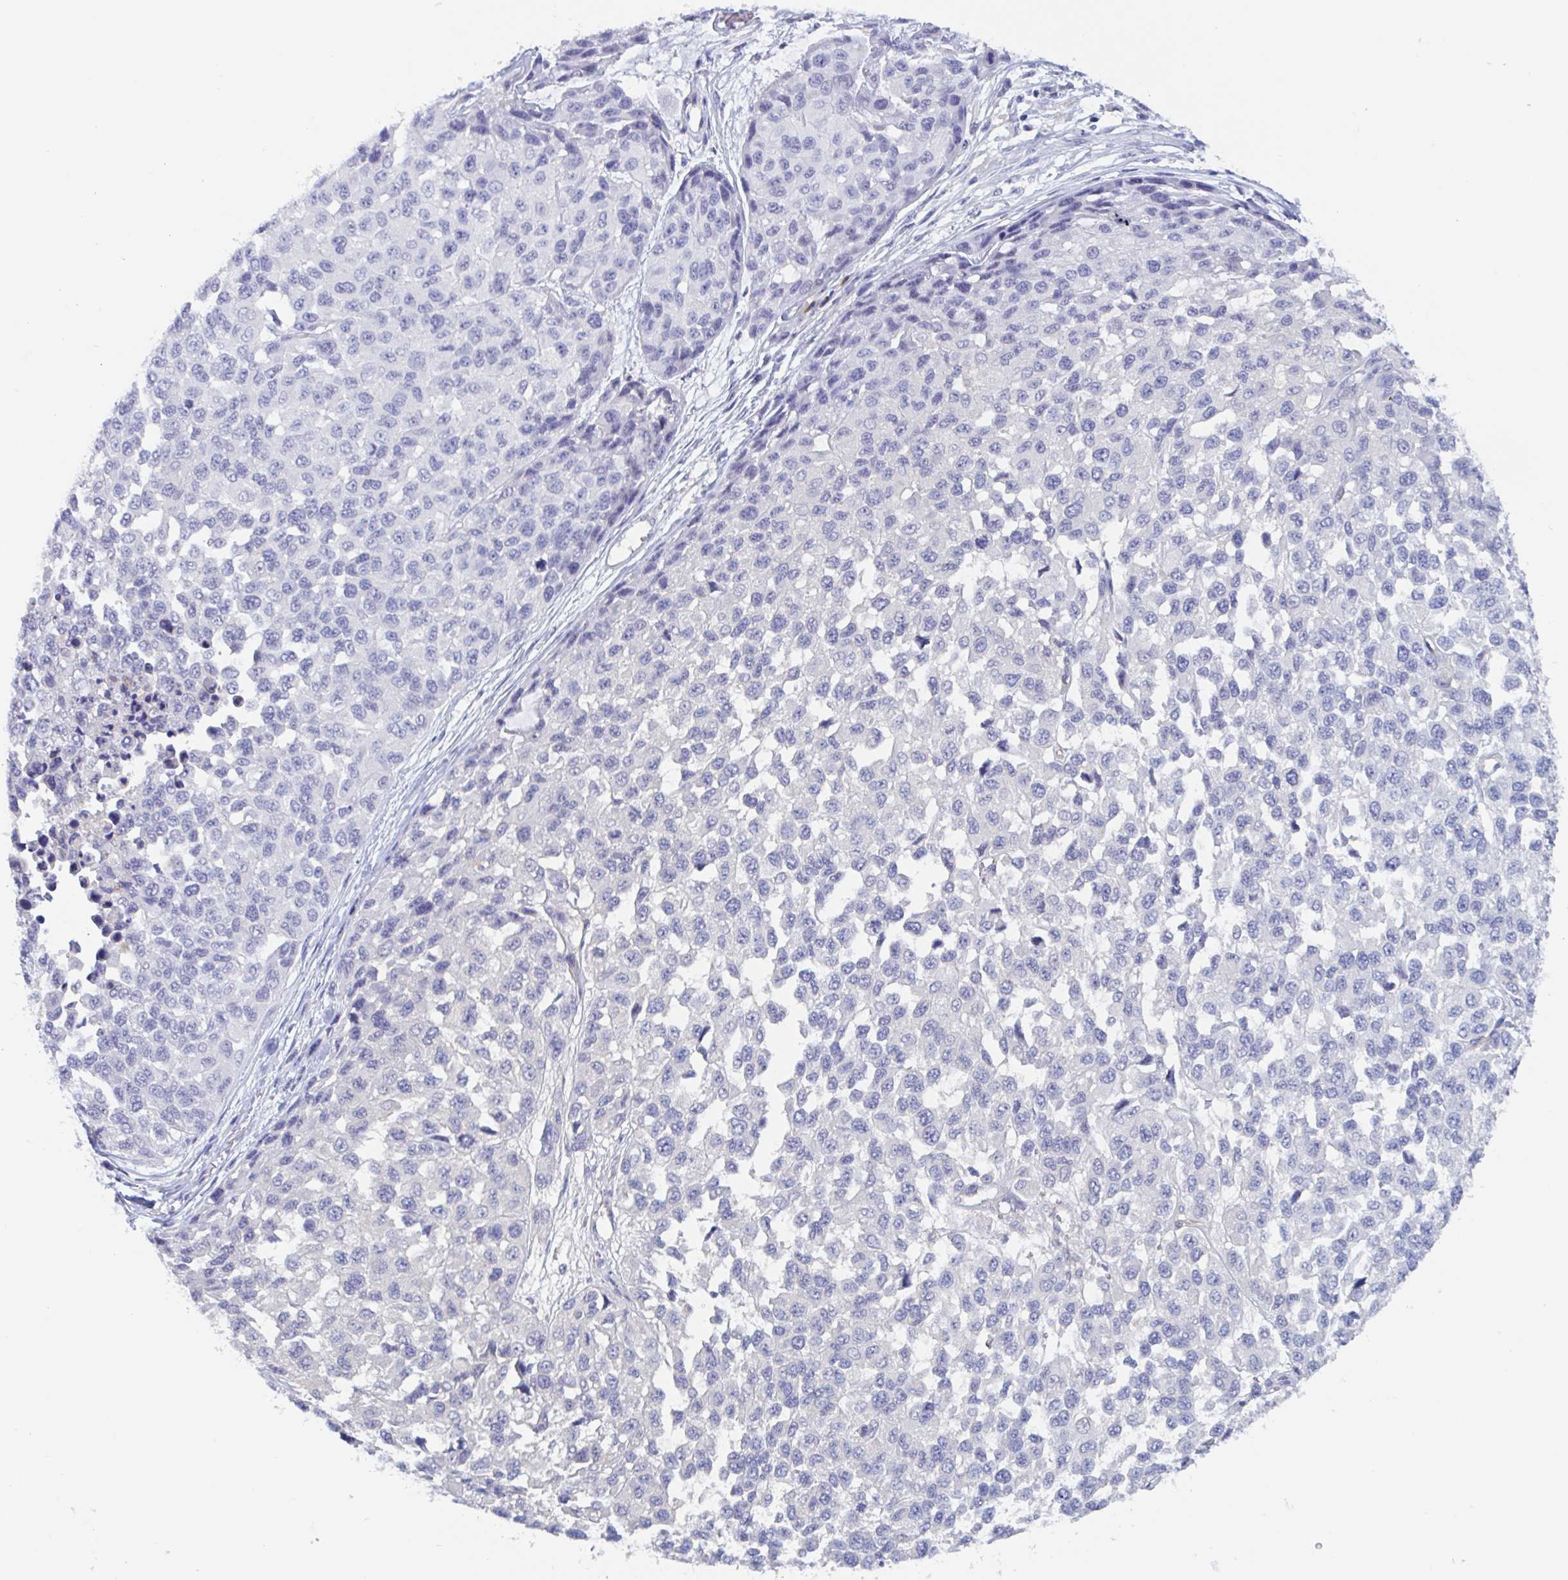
{"staining": {"intensity": "negative", "quantity": "none", "location": "none"}, "tissue": "melanoma", "cell_type": "Tumor cells", "image_type": "cancer", "snomed": [{"axis": "morphology", "description": "Malignant melanoma, NOS"}, {"axis": "topography", "description": "Skin"}], "caption": "Immunohistochemistry (IHC) micrograph of human melanoma stained for a protein (brown), which reveals no expression in tumor cells. (DAB (3,3'-diaminobenzidine) immunohistochemistry with hematoxylin counter stain).", "gene": "ZNHIT2", "patient": {"sex": "male", "age": 62}}